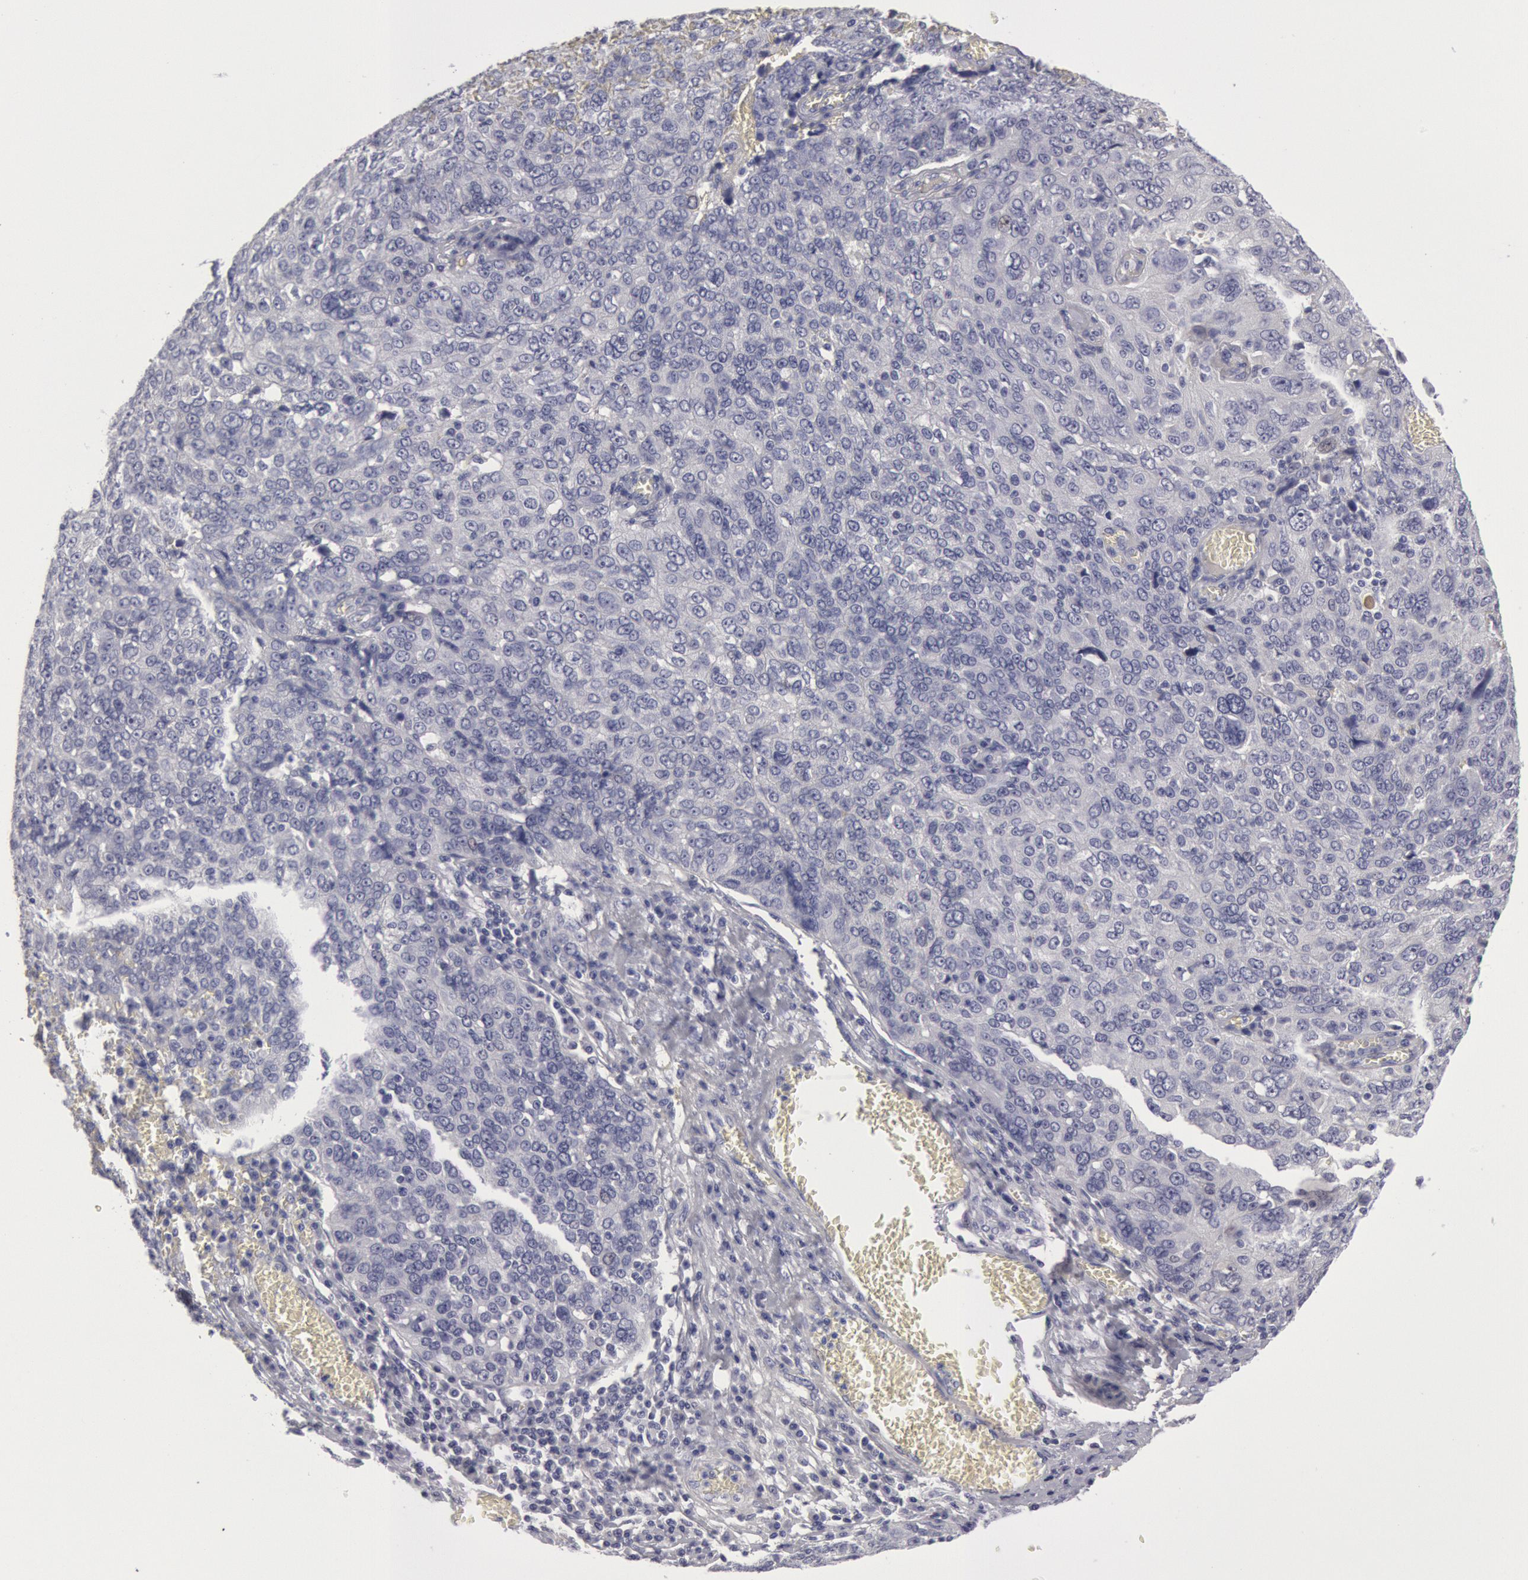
{"staining": {"intensity": "negative", "quantity": "none", "location": "none"}, "tissue": "ovarian cancer", "cell_type": "Tumor cells", "image_type": "cancer", "snomed": [{"axis": "morphology", "description": "Carcinoma, endometroid"}, {"axis": "topography", "description": "Ovary"}], "caption": "Ovarian endometroid carcinoma was stained to show a protein in brown. There is no significant expression in tumor cells.", "gene": "FHL1", "patient": {"sex": "female", "age": 75}}